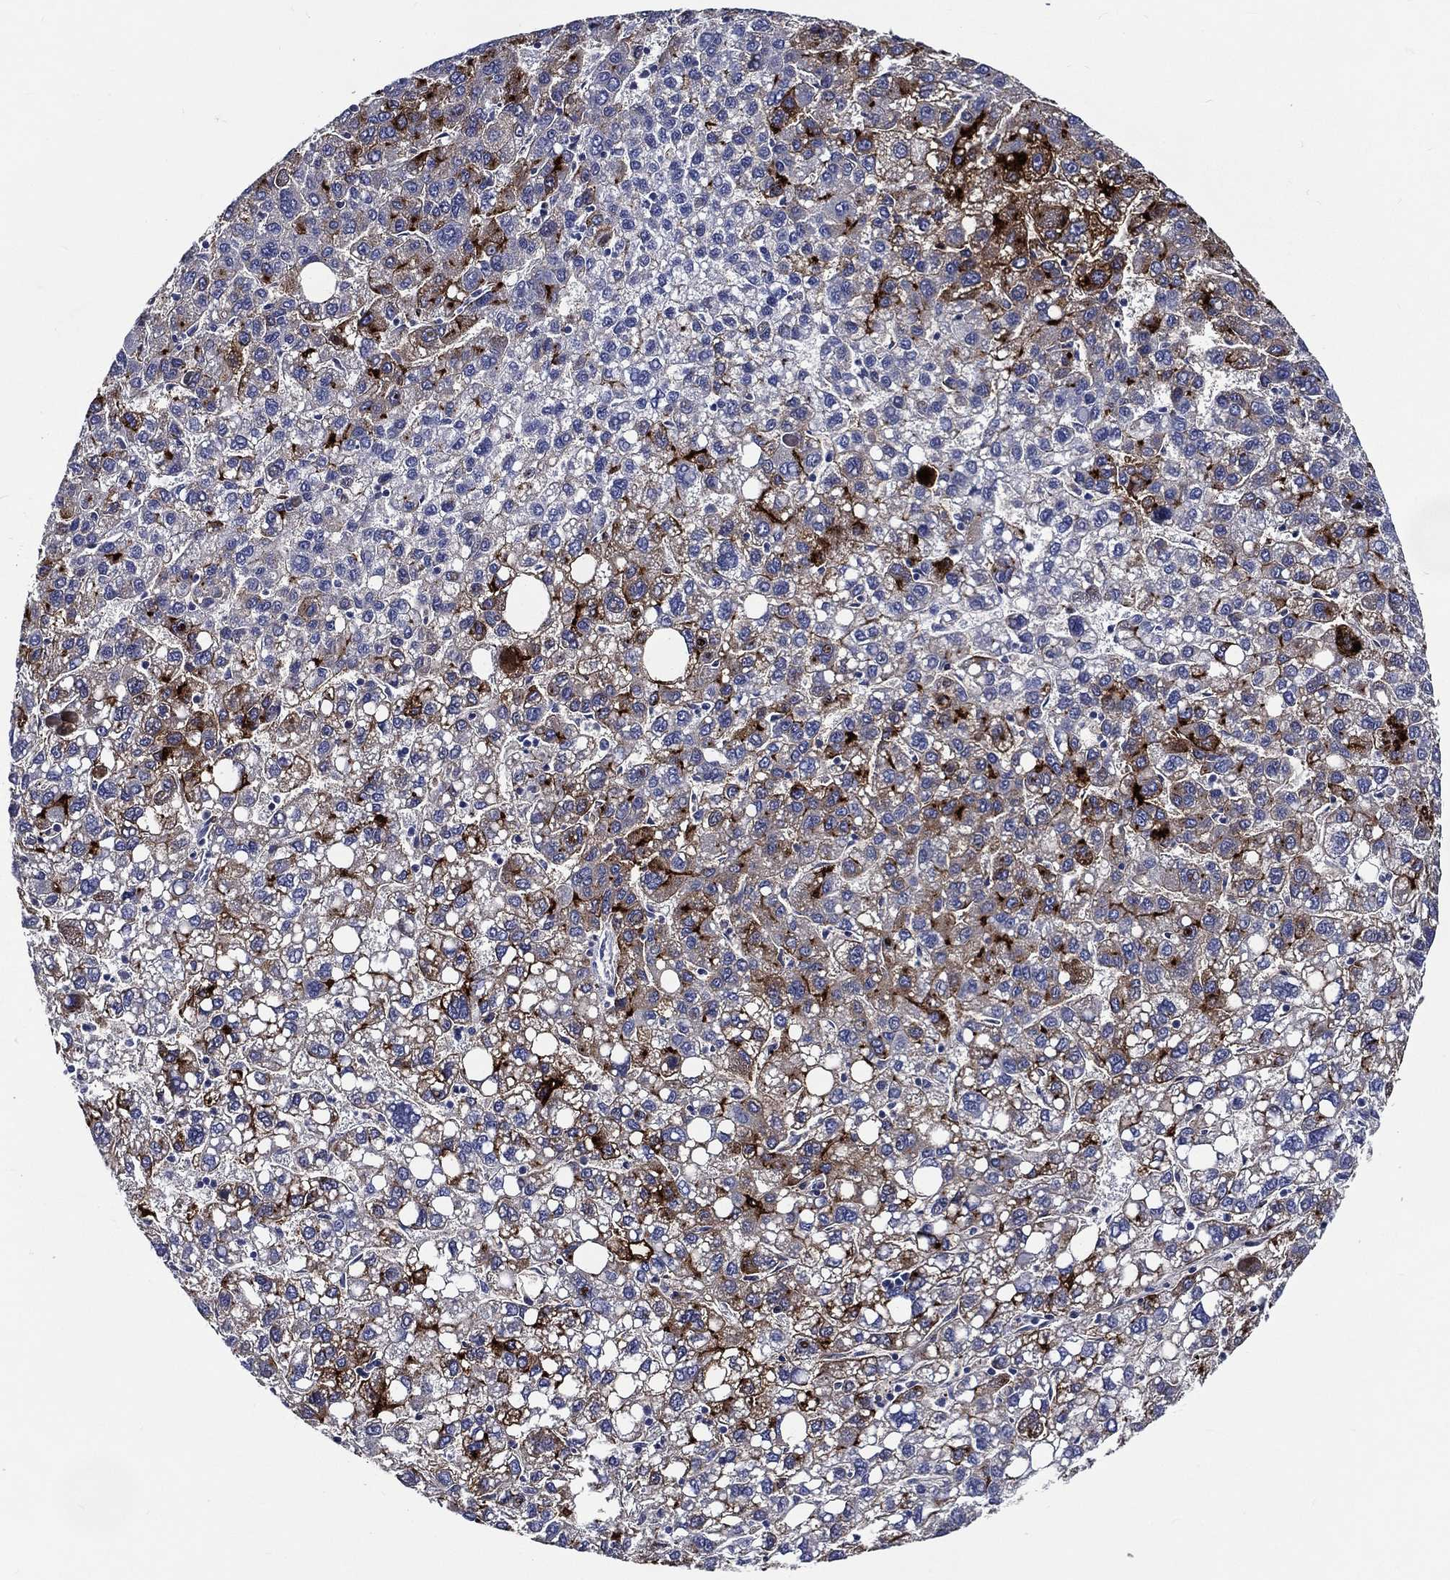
{"staining": {"intensity": "strong", "quantity": "<25%", "location": "cytoplasmic/membranous"}, "tissue": "liver cancer", "cell_type": "Tumor cells", "image_type": "cancer", "snomed": [{"axis": "morphology", "description": "Carcinoma, Hepatocellular, NOS"}, {"axis": "topography", "description": "Liver"}], "caption": "Immunohistochemistry image of liver cancer (hepatocellular carcinoma) stained for a protein (brown), which demonstrates medium levels of strong cytoplasmic/membranous expression in approximately <25% of tumor cells.", "gene": "ACE2", "patient": {"sex": "female", "age": 82}}